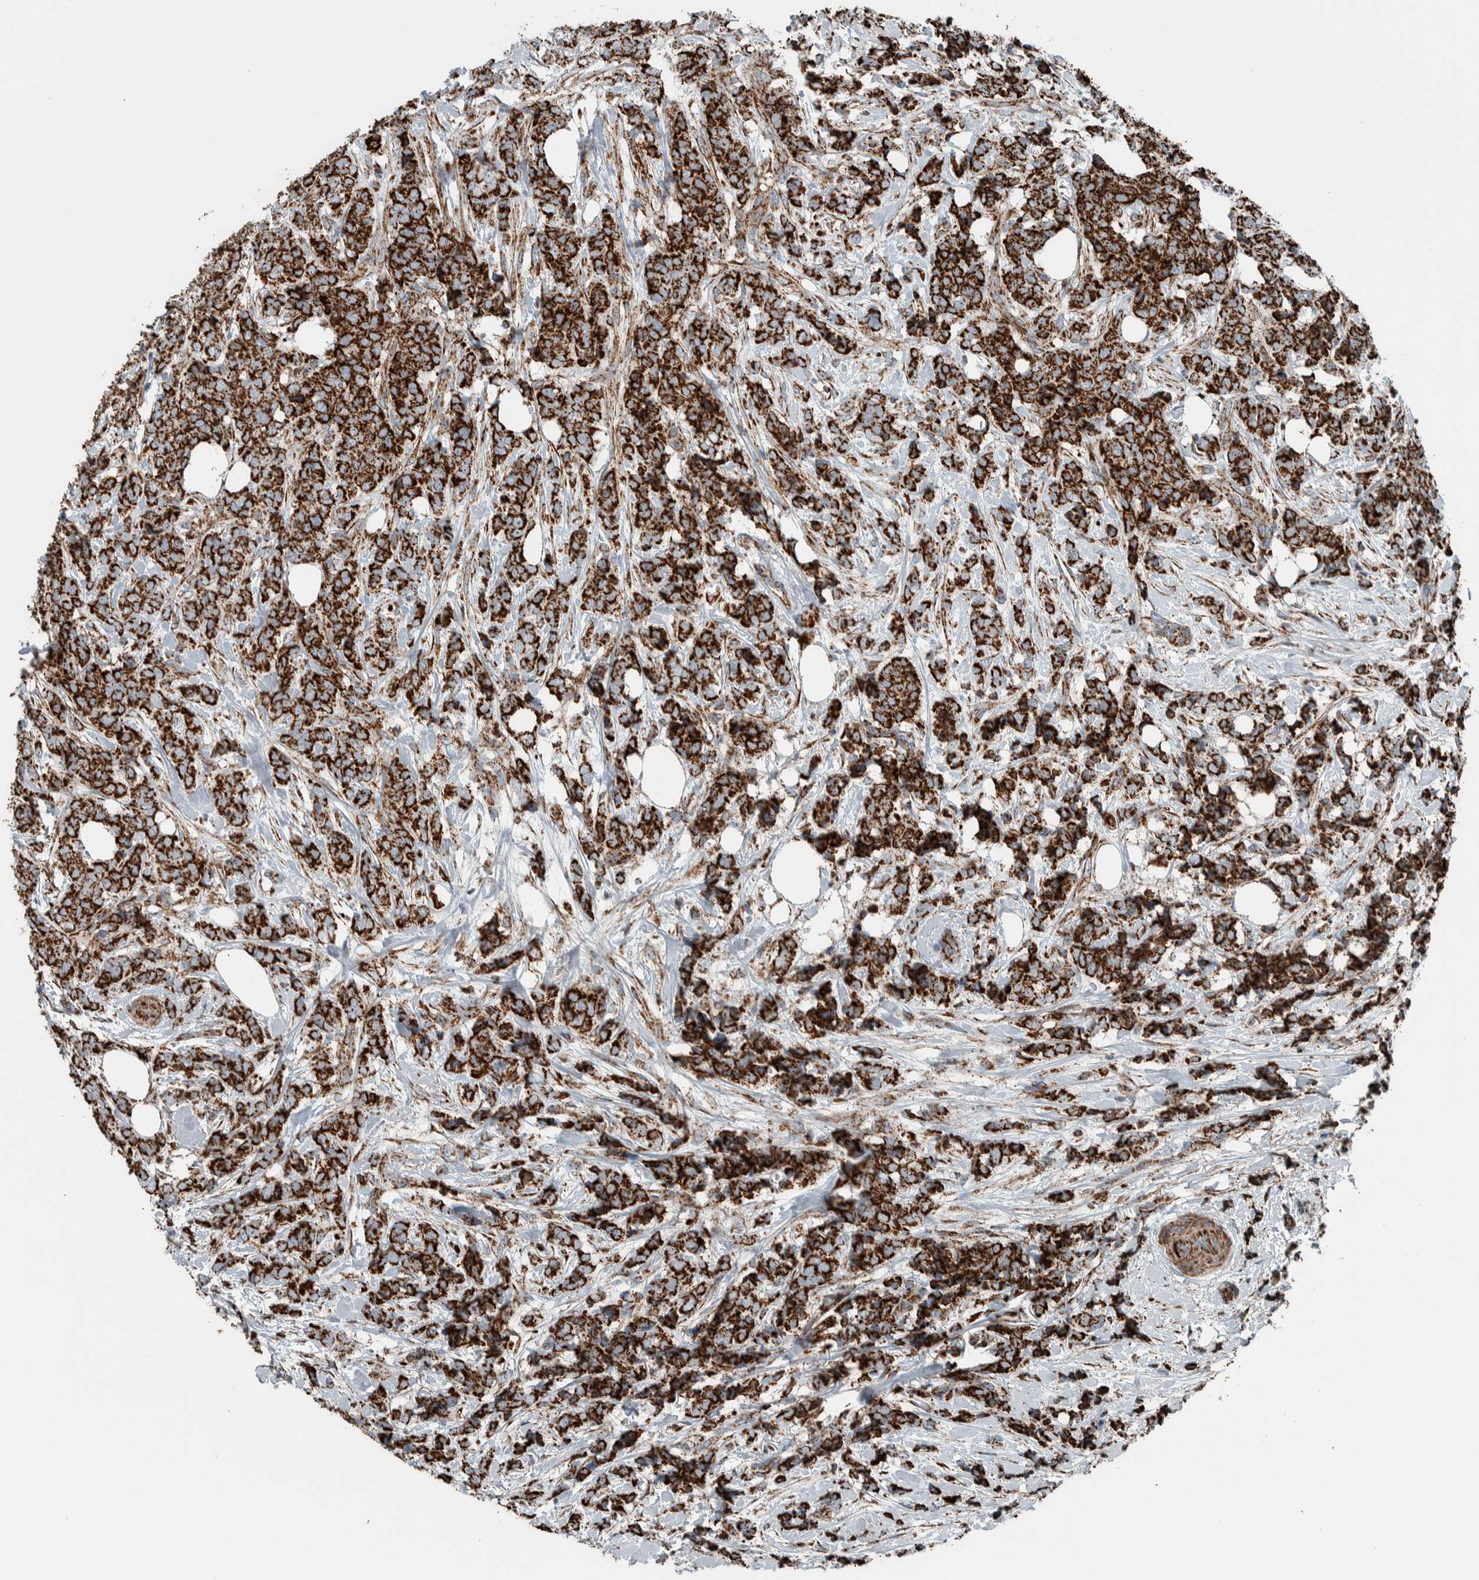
{"staining": {"intensity": "strong", "quantity": ">75%", "location": "cytoplasmic/membranous"}, "tissue": "breast cancer", "cell_type": "Tumor cells", "image_type": "cancer", "snomed": [{"axis": "morphology", "description": "Lobular carcinoma"}, {"axis": "topography", "description": "Skin"}, {"axis": "topography", "description": "Breast"}], "caption": "Breast lobular carcinoma stained with DAB IHC displays high levels of strong cytoplasmic/membranous staining in approximately >75% of tumor cells. (Brightfield microscopy of DAB IHC at high magnification).", "gene": "CNTROB", "patient": {"sex": "female", "age": 46}}